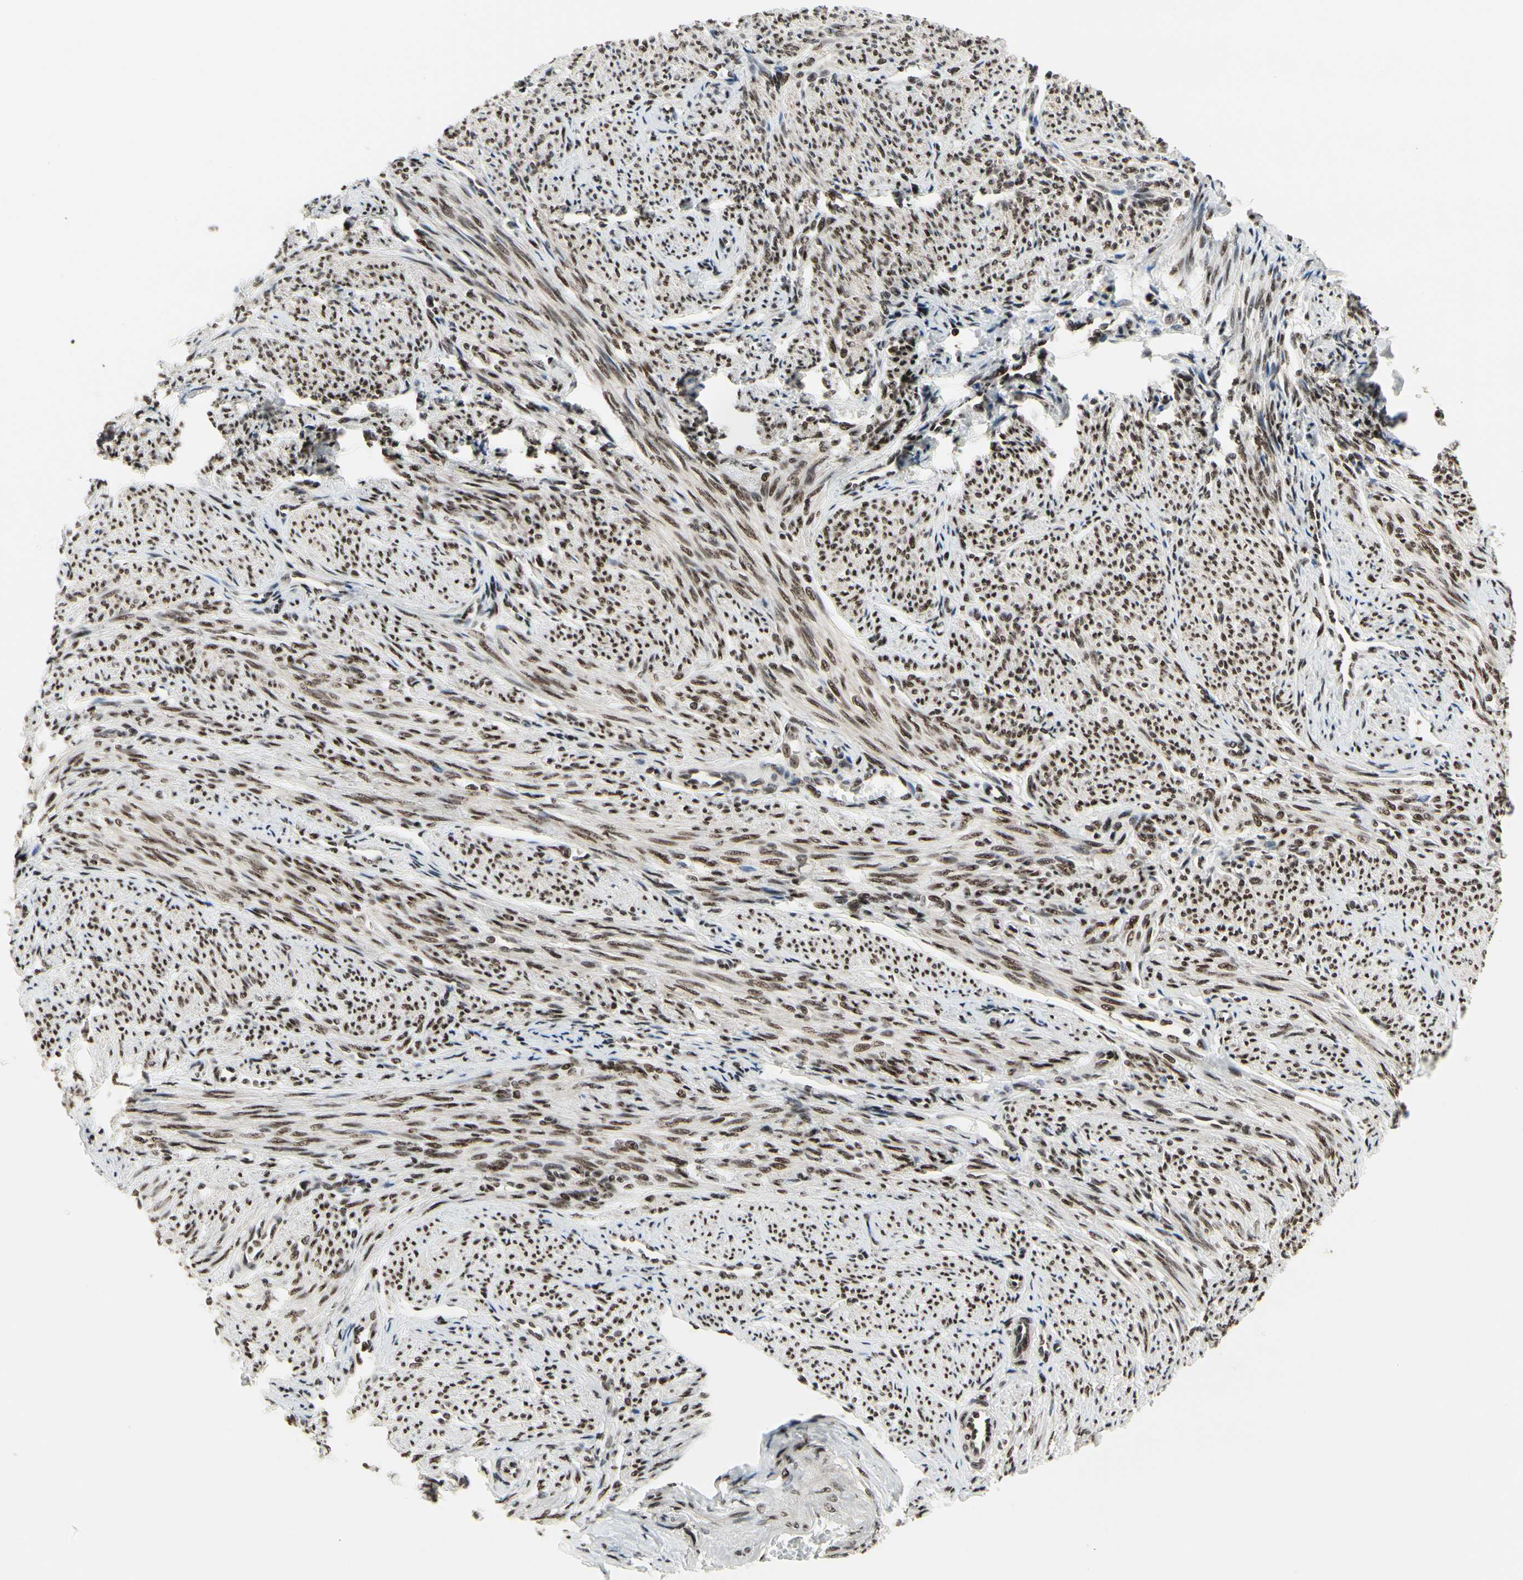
{"staining": {"intensity": "strong", "quantity": ">75%", "location": "cytoplasmic/membranous,nuclear"}, "tissue": "smooth muscle", "cell_type": "Smooth muscle cells", "image_type": "normal", "snomed": [{"axis": "morphology", "description": "Normal tissue, NOS"}, {"axis": "topography", "description": "Smooth muscle"}], "caption": "IHC image of normal smooth muscle: smooth muscle stained using IHC displays high levels of strong protein expression localized specifically in the cytoplasmic/membranous,nuclear of smooth muscle cells, appearing as a cytoplasmic/membranous,nuclear brown color.", "gene": "SRSF11", "patient": {"sex": "female", "age": 65}}